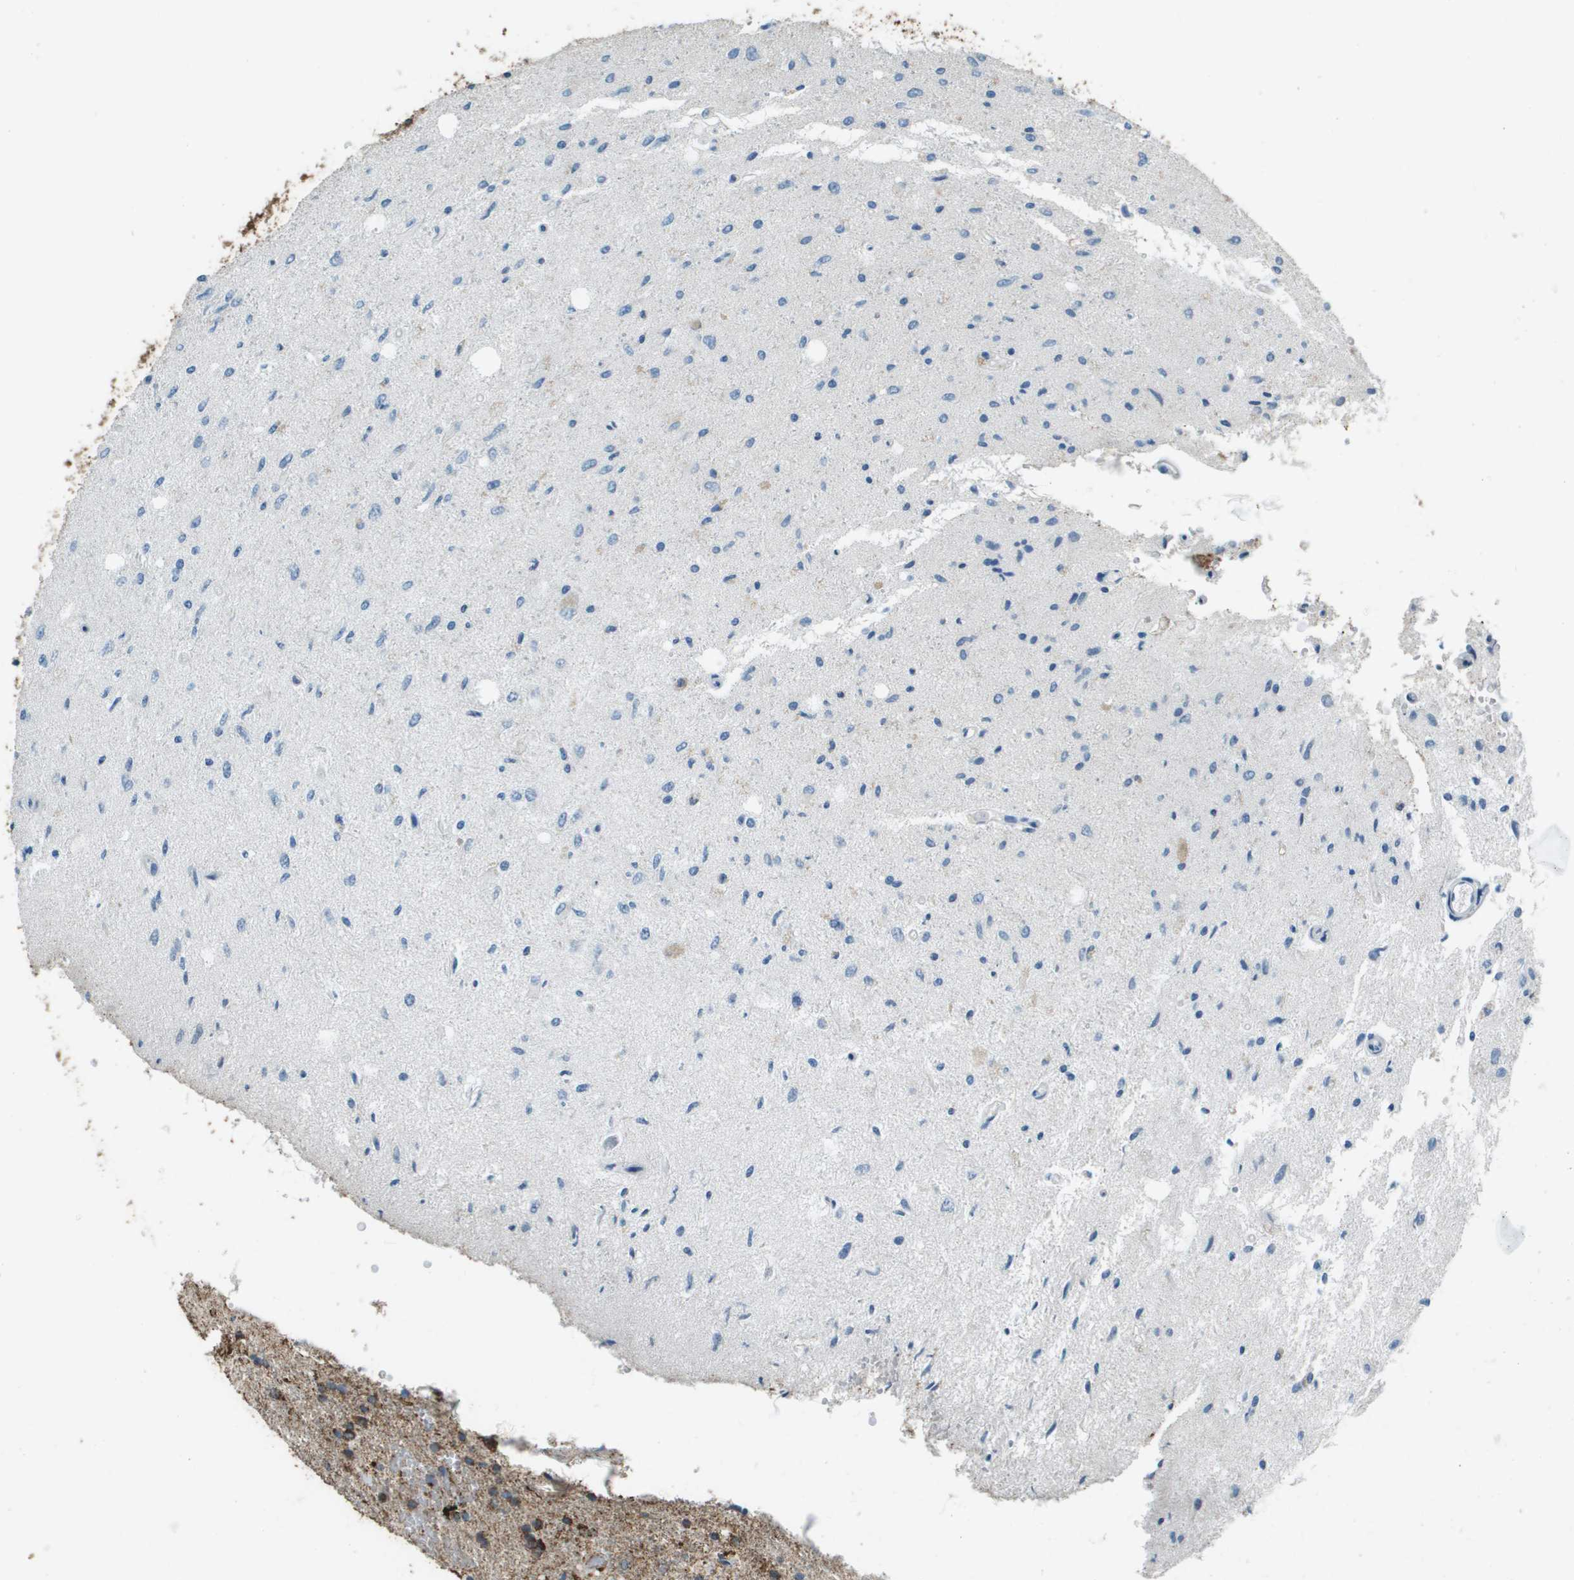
{"staining": {"intensity": "strong", "quantity": "<25%", "location": "cytoplasmic/membranous"}, "tissue": "glioma", "cell_type": "Tumor cells", "image_type": "cancer", "snomed": [{"axis": "morphology", "description": "Glioma, malignant, Low grade"}, {"axis": "topography", "description": "Brain"}], "caption": "Malignant low-grade glioma stained with immunohistochemistry displays strong cytoplasmic/membranous staining in approximately <25% of tumor cells.", "gene": "FH", "patient": {"sex": "male", "age": 77}}